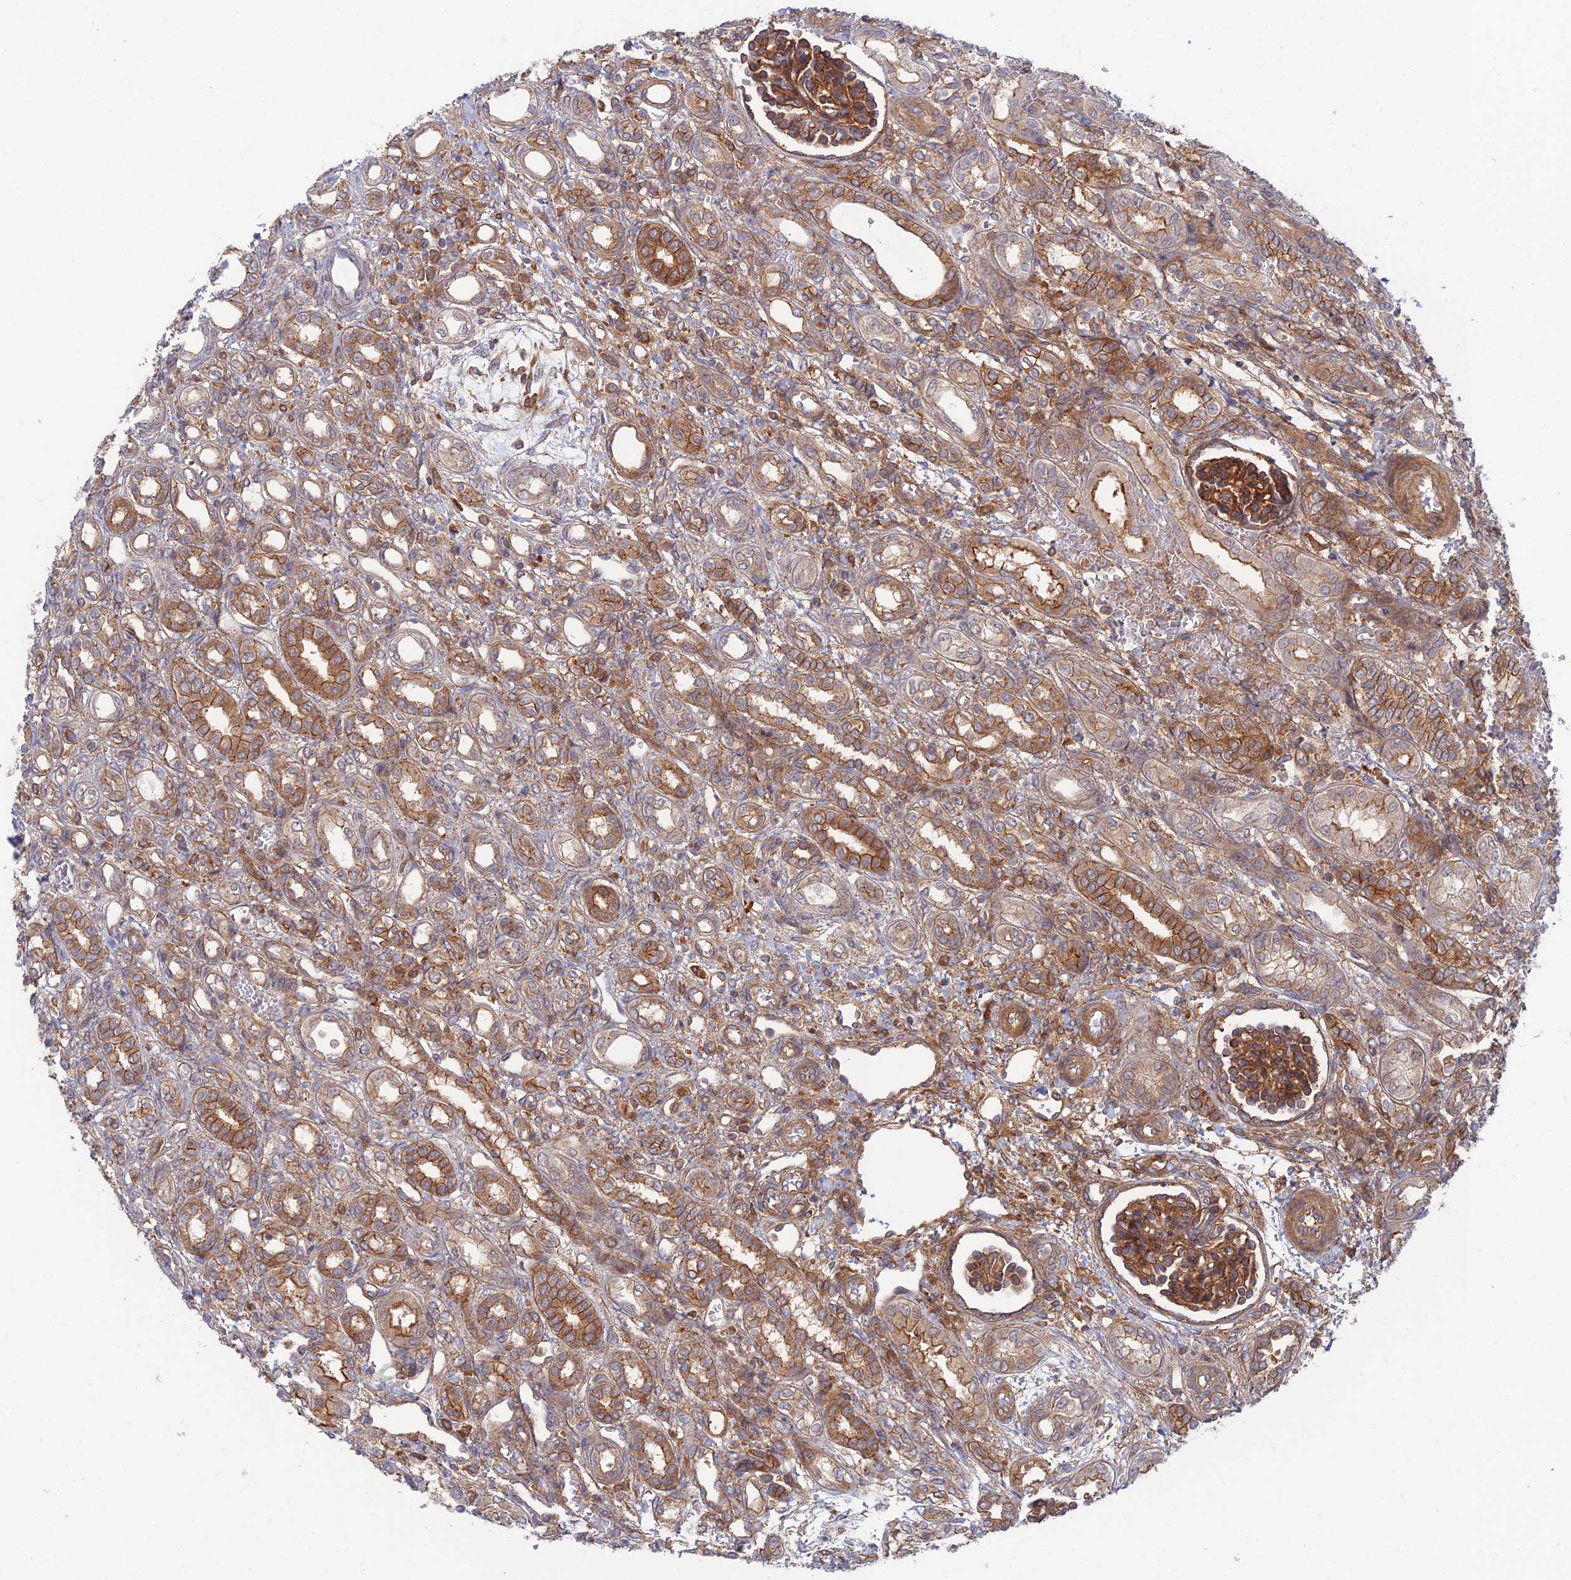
{"staining": {"intensity": "moderate", "quantity": ">75%", "location": "cytoplasmic/membranous"}, "tissue": "kidney", "cell_type": "Cells in glomeruli", "image_type": "normal", "snomed": [{"axis": "morphology", "description": "Normal tissue, NOS"}, {"axis": "morphology", "description": "Neoplasm, malignant, NOS"}, {"axis": "topography", "description": "Kidney"}], "caption": "Immunohistochemical staining of benign human kidney displays medium levels of moderate cytoplasmic/membranous staining in approximately >75% of cells in glomeruli. Using DAB (brown) and hematoxylin (blue) stains, captured at high magnification using brightfield microscopy.", "gene": "ABHD1", "patient": {"sex": "female", "age": 1}}